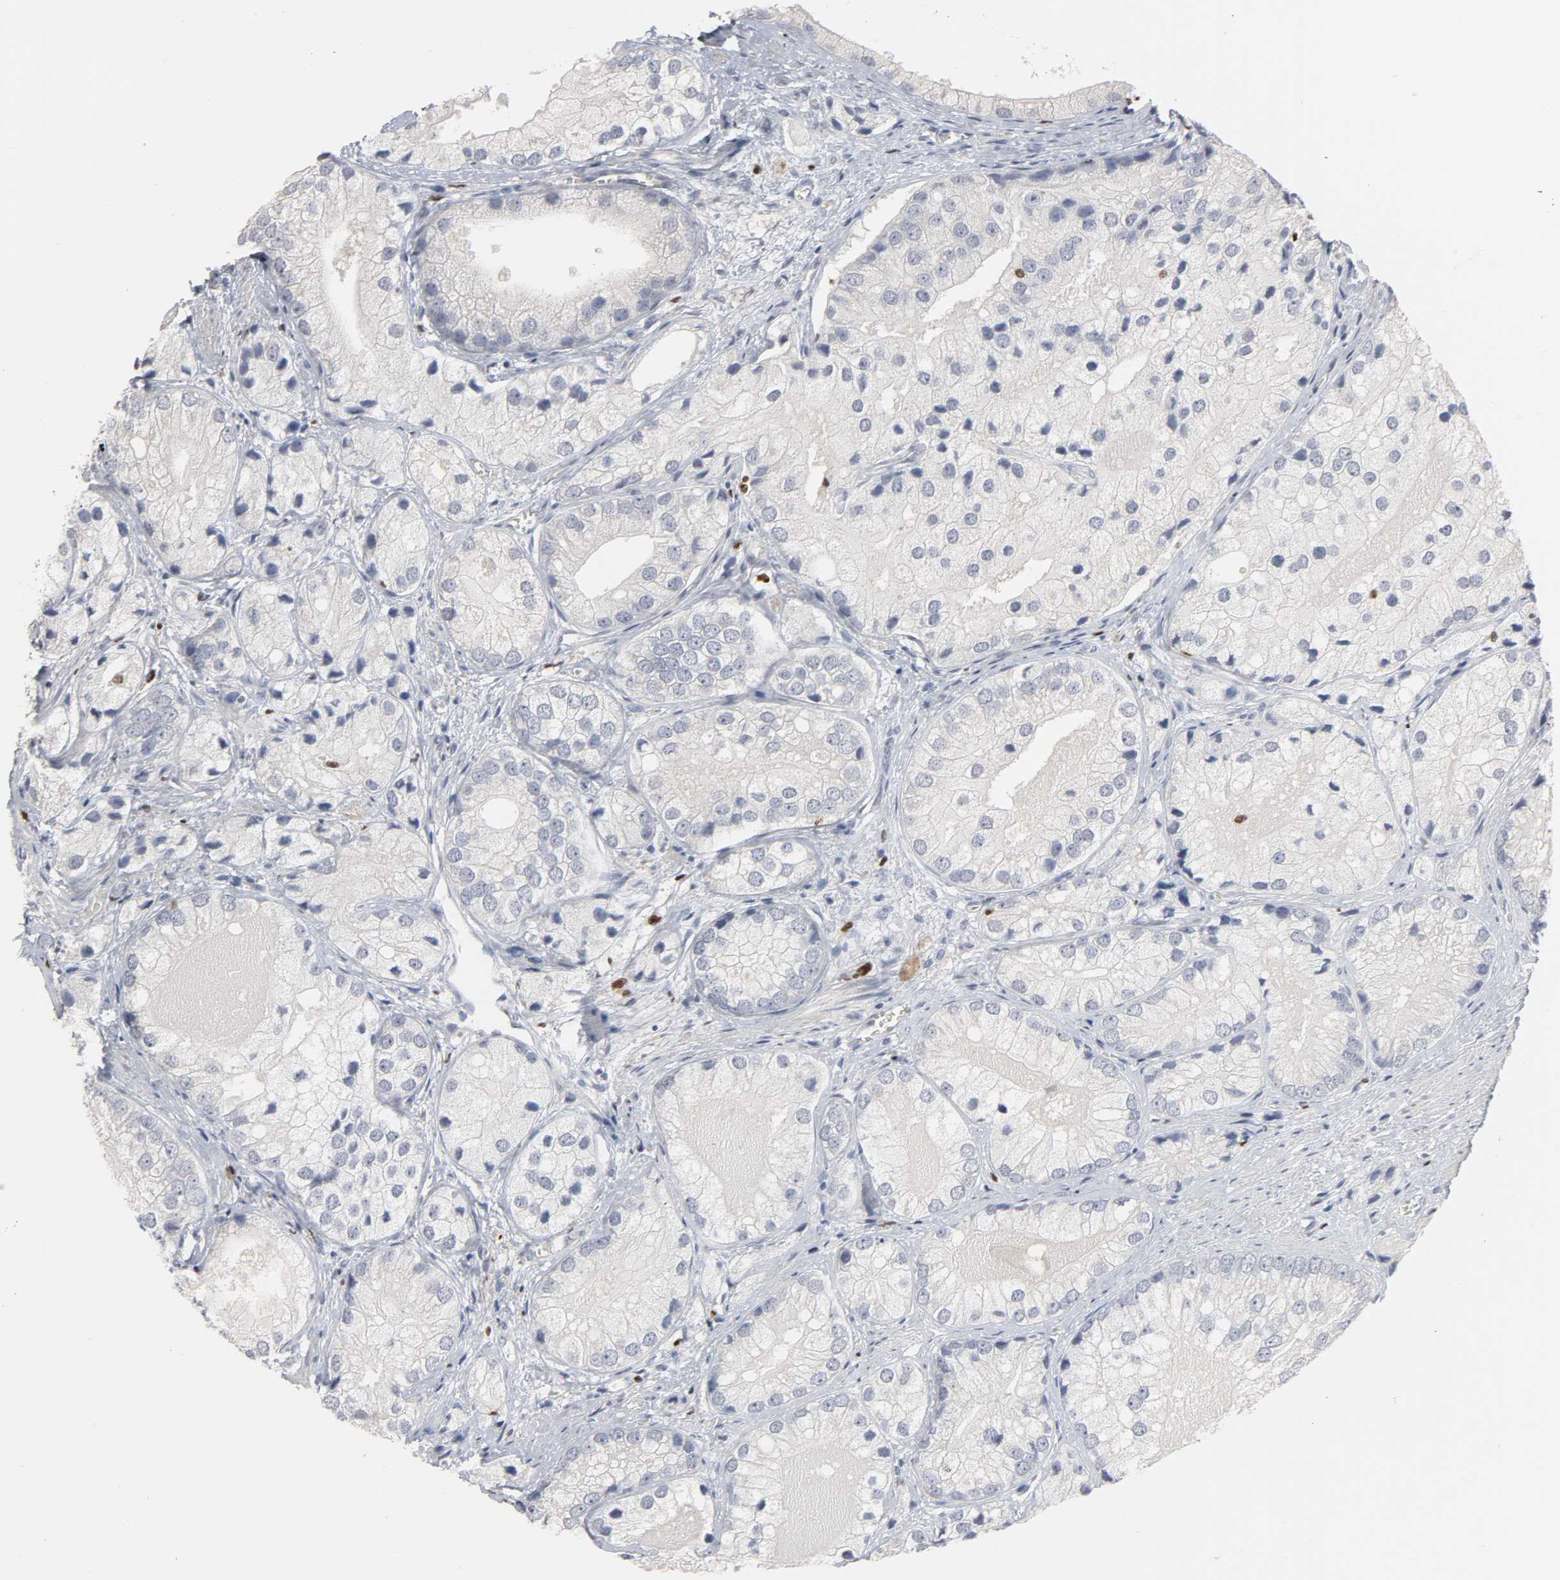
{"staining": {"intensity": "negative", "quantity": "none", "location": "none"}, "tissue": "prostate cancer", "cell_type": "Tumor cells", "image_type": "cancer", "snomed": [{"axis": "morphology", "description": "Adenocarcinoma, Low grade"}, {"axis": "topography", "description": "Prostate"}], "caption": "Micrograph shows no significant protein expression in tumor cells of adenocarcinoma (low-grade) (prostate). (DAB IHC visualized using brightfield microscopy, high magnification).", "gene": "SPI1", "patient": {"sex": "male", "age": 69}}